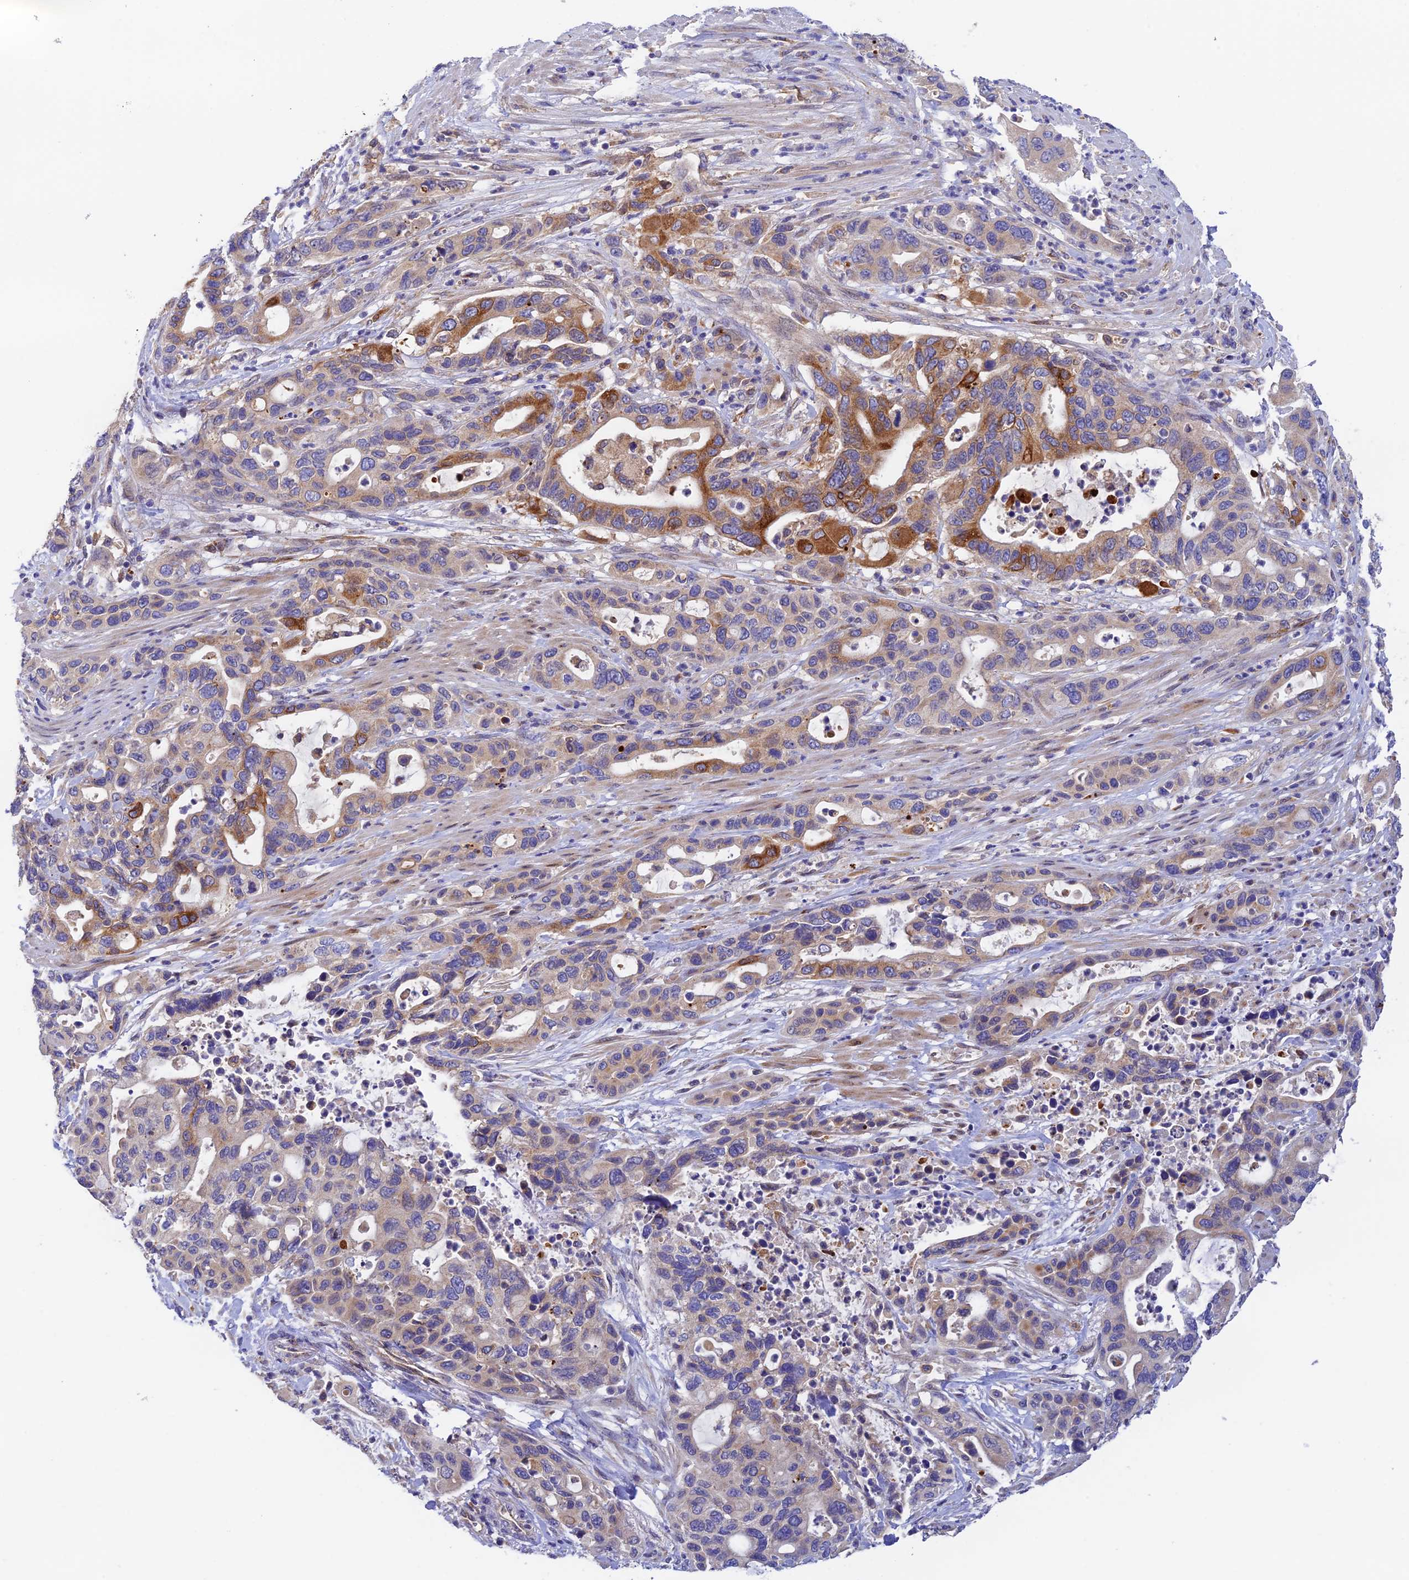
{"staining": {"intensity": "moderate", "quantity": "<25%", "location": "cytoplasmic/membranous"}, "tissue": "pancreatic cancer", "cell_type": "Tumor cells", "image_type": "cancer", "snomed": [{"axis": "morphology", "description": "Adenocarcinoma, NOS"}, {"axis": "topography", "description": "Pancreas"}], "caption": "About <25% of tumor cells in human pancreatic cancer (adenocarcinoma) reveal moderate cytoplasmic/membranous protein staining as visualized by brown immunohistochemical staining.", "gene": "RANBP6", "patient": {"sex": "female", "age": 71}}